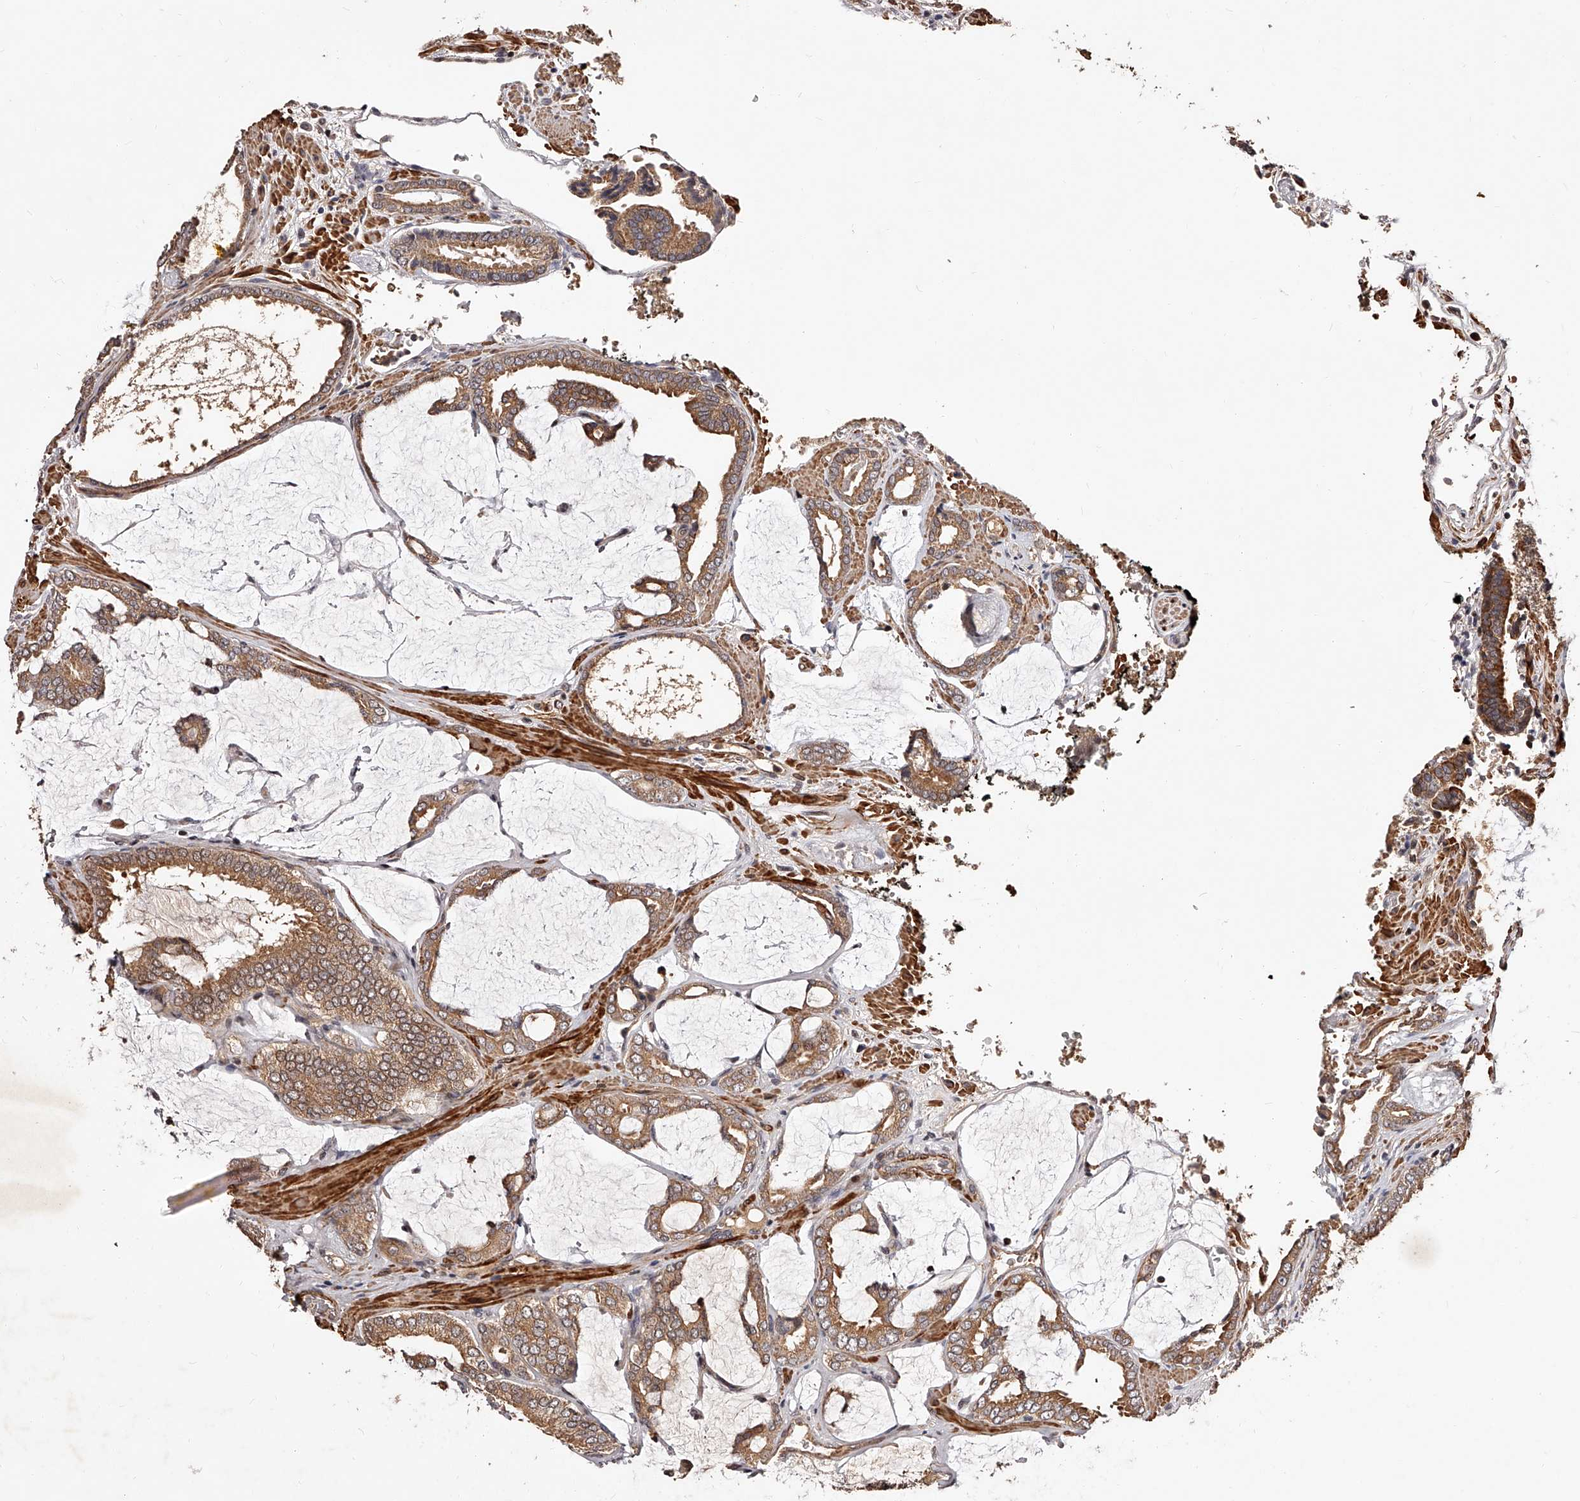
{"staining": {"intensity": "moderate", "quantity": ">75%", "location": "cytoplasmic/membranous"}, "tissue": "prostate cancer", "cell_type": "Tumor cells", "image_type": "cancer", "snomed": [{"axis": "morphology", "description": "Adenocarcinoma, Low grade"}, {"axis": "topography", "description": "Prostate"}], "caption": "There is medium levels of moderate cytoplasmic/membranous positivity in tumor cells of prostate cancer (adenocarcinoma (low-grade)), as demonstrated by immunohistochemical staining (brown color).", "gene": "CUL7", "patient": {"sex": "male", "age": 71}}